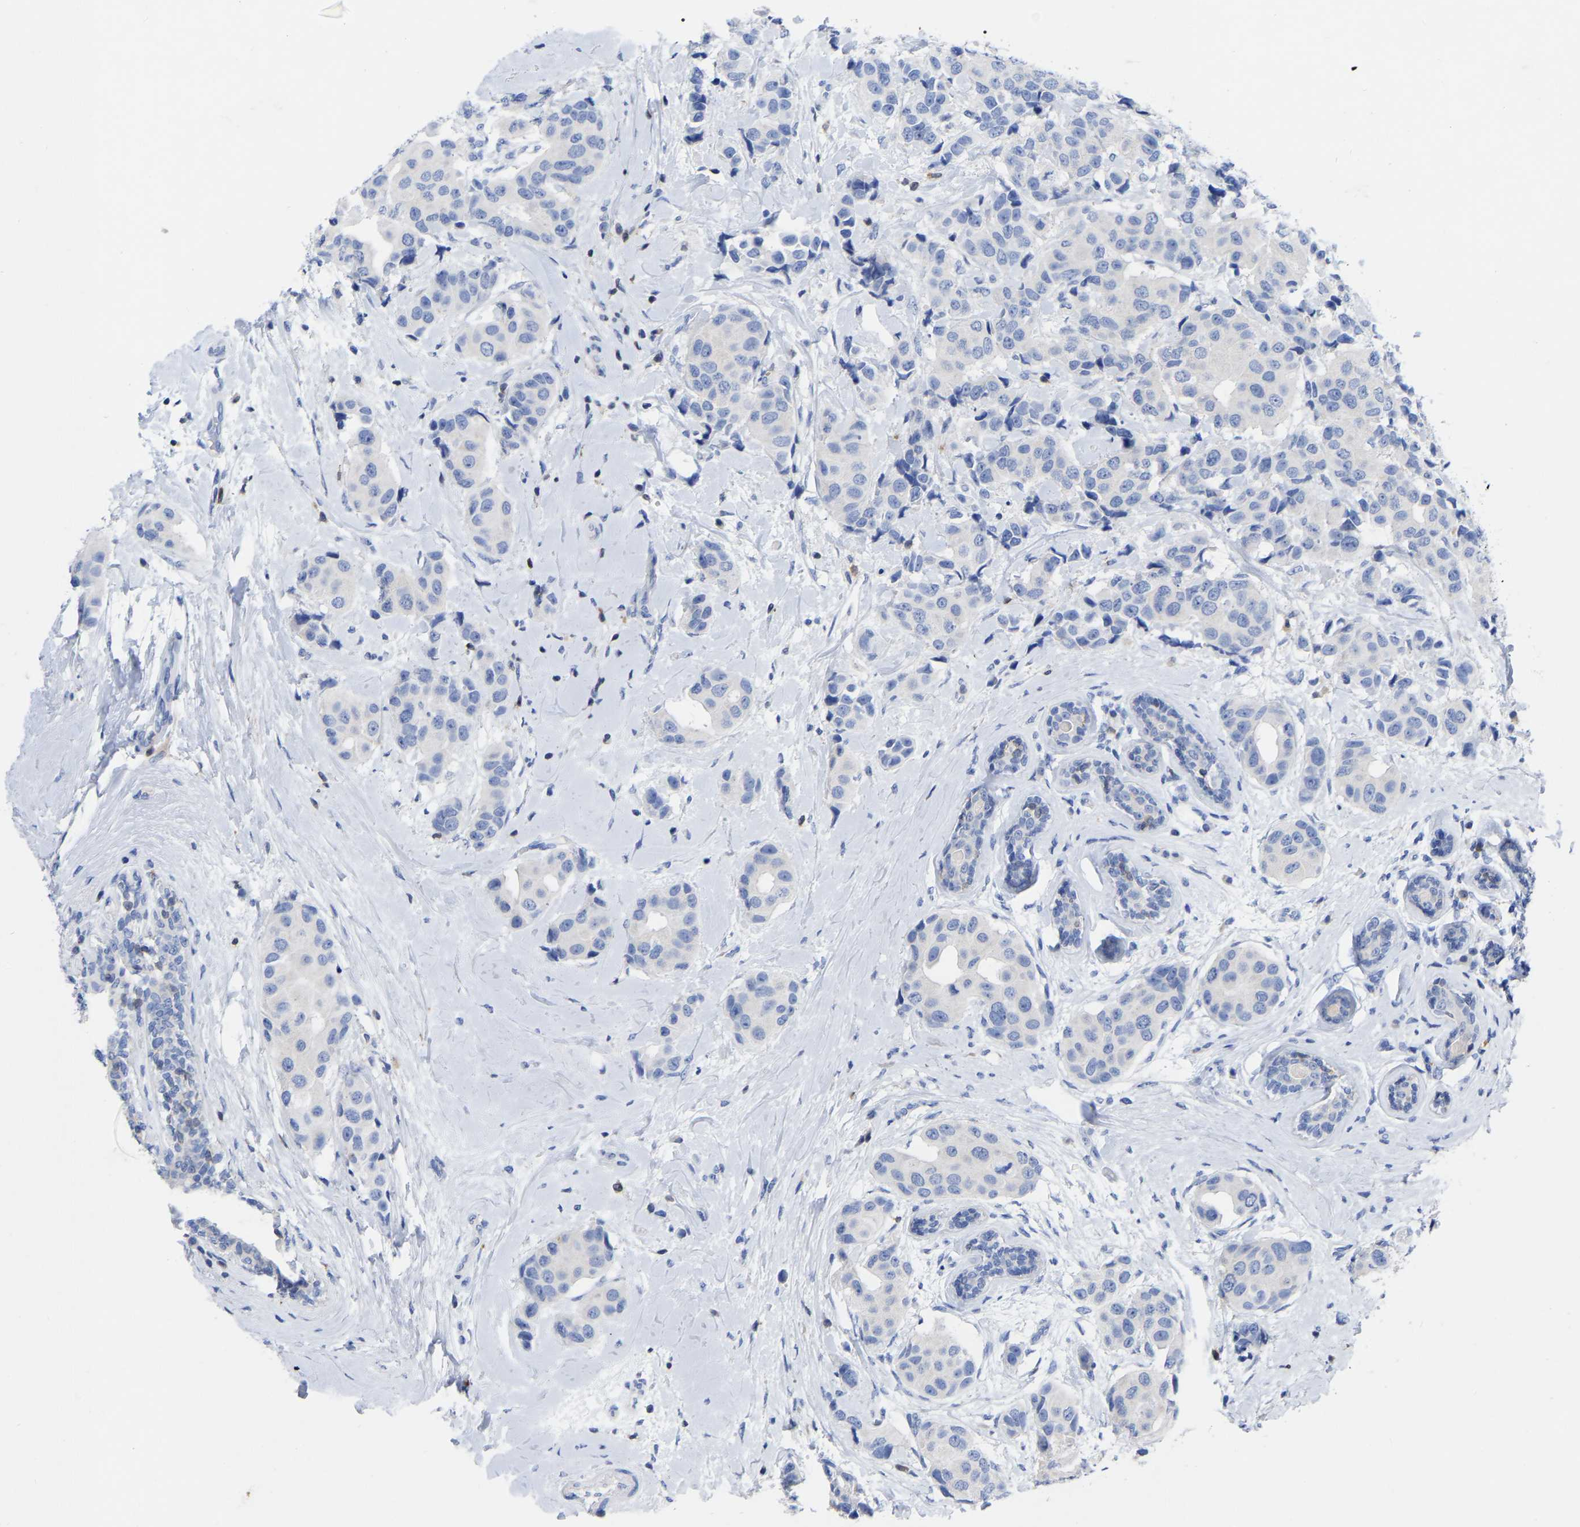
{"staining": {"intensity": "negative", "quantity": "none", "location": "none"}, "tissue": "breast cancer", "cell_type": "Tumor cells", "image_type": "cancer", "snomed": [{"axis": "morphology", "description": "Normal tissue, NOS"}, {"axis": "morphology", "description": "Duct carcinoma"}, {"axis": "topography", "description": "Breast"}], "caption": "This histopathology image is of breast intraductal carcinoma stained with immunohistochemistry (IHC) to label a protein in brown with the nuclei are counter-stained blue. There is no staining in tumor cells.", "gene": "PTPN7", "patient": {"sex": "female", "age": 39}}